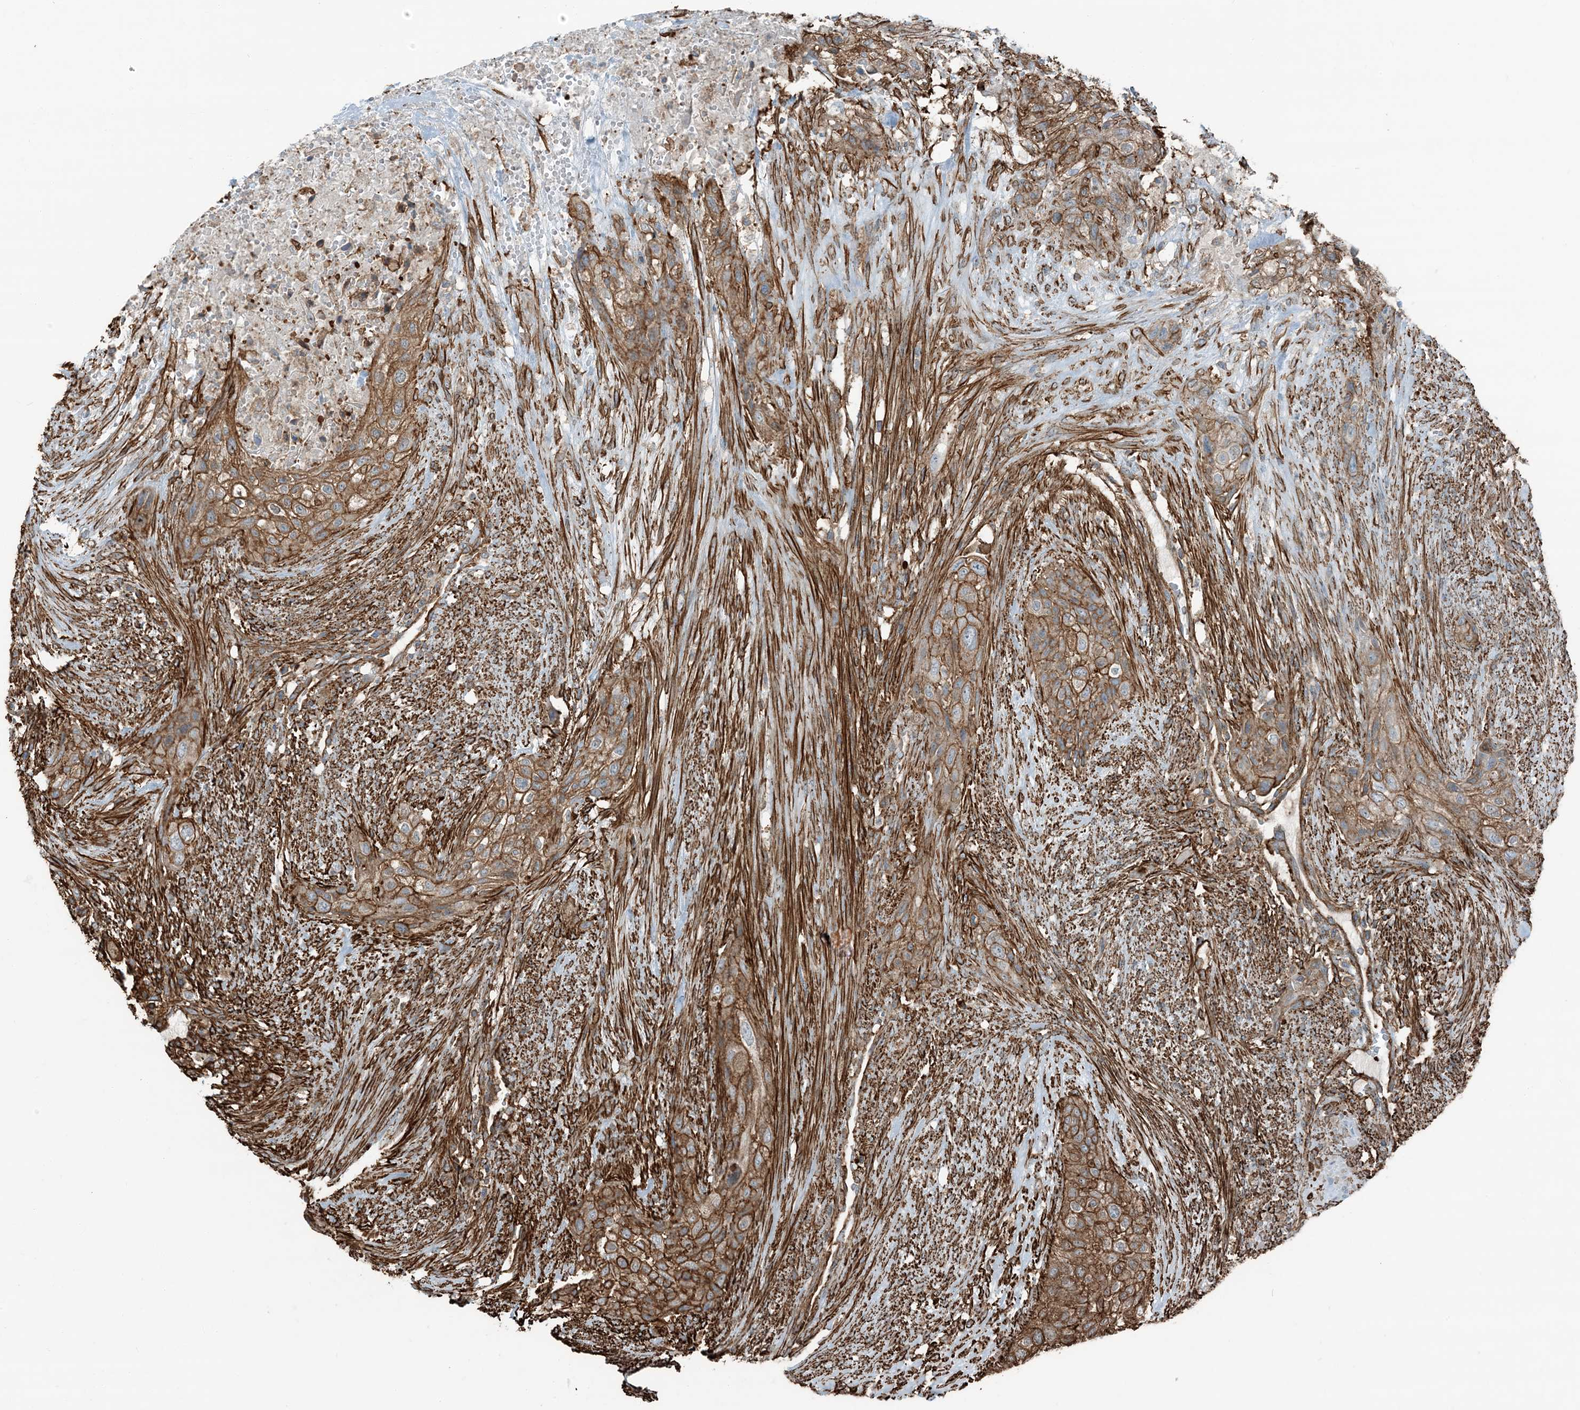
{"staining": {"intensity": "strong", "quantity": ">75%", "location": "cytoplasmic/membranous"}, "tissue": "urothelial cancer", "cell_type": "Tumor cells", "image_type": "cancer", "snomed": [{"axis": "morphology", "description": "Urothelial carcinoma, High grade"}, {"axis": "topography", "description": "Urinary bladder"}], "caption": "A brown stain shows strong cytoplasmic/membranous positivity of a protein in urothelial carcinoma (high-grade) tumor cells.", "gene": "APOBEC3C", "patient": {"sex": "male", "age": 35}}